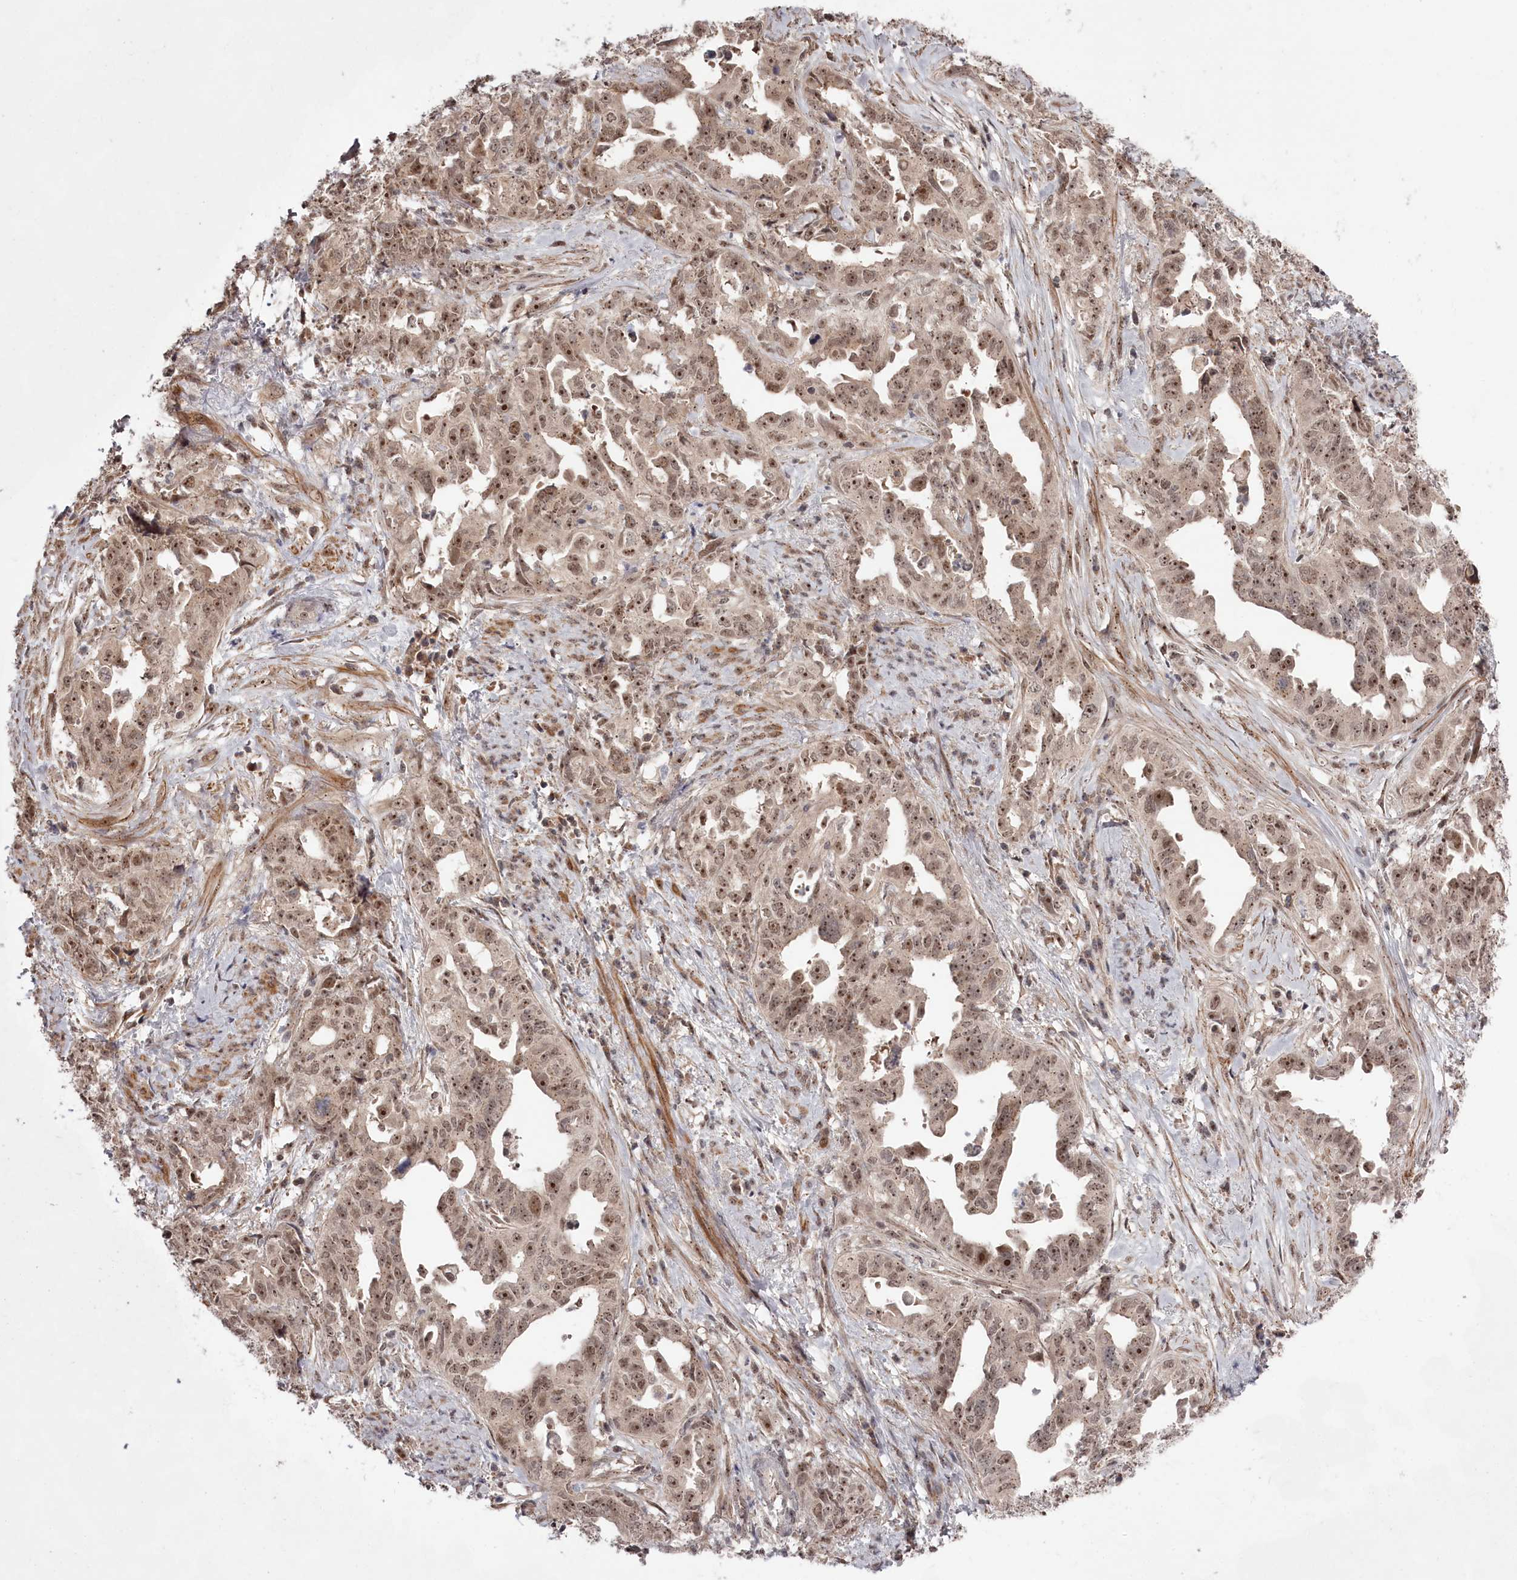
{"staining": {"intensity": "moderate", "quantity": ">75%", "location": "nuclear"}, "tissue": "endometrial cancer", "cell_type": "Tumor cells", "image_type": "cancer", "snomed": [{"axis": "morphology", "description": "Adenocarcinoma, NOS"}, {"axis": "topography", "description": "Endometrium"}], "caption": "Immunohistochemical staining of human endometrial cancer shows medium levels of moderate nuclear staining in about >75% of tumor cells. (Stains: DAB in brown, nuclei in blue, Microscopy: brightfield microscopy at high magnification).", "gene": "EXOSC1", "patient": {"sex": "female", "age": 65}}